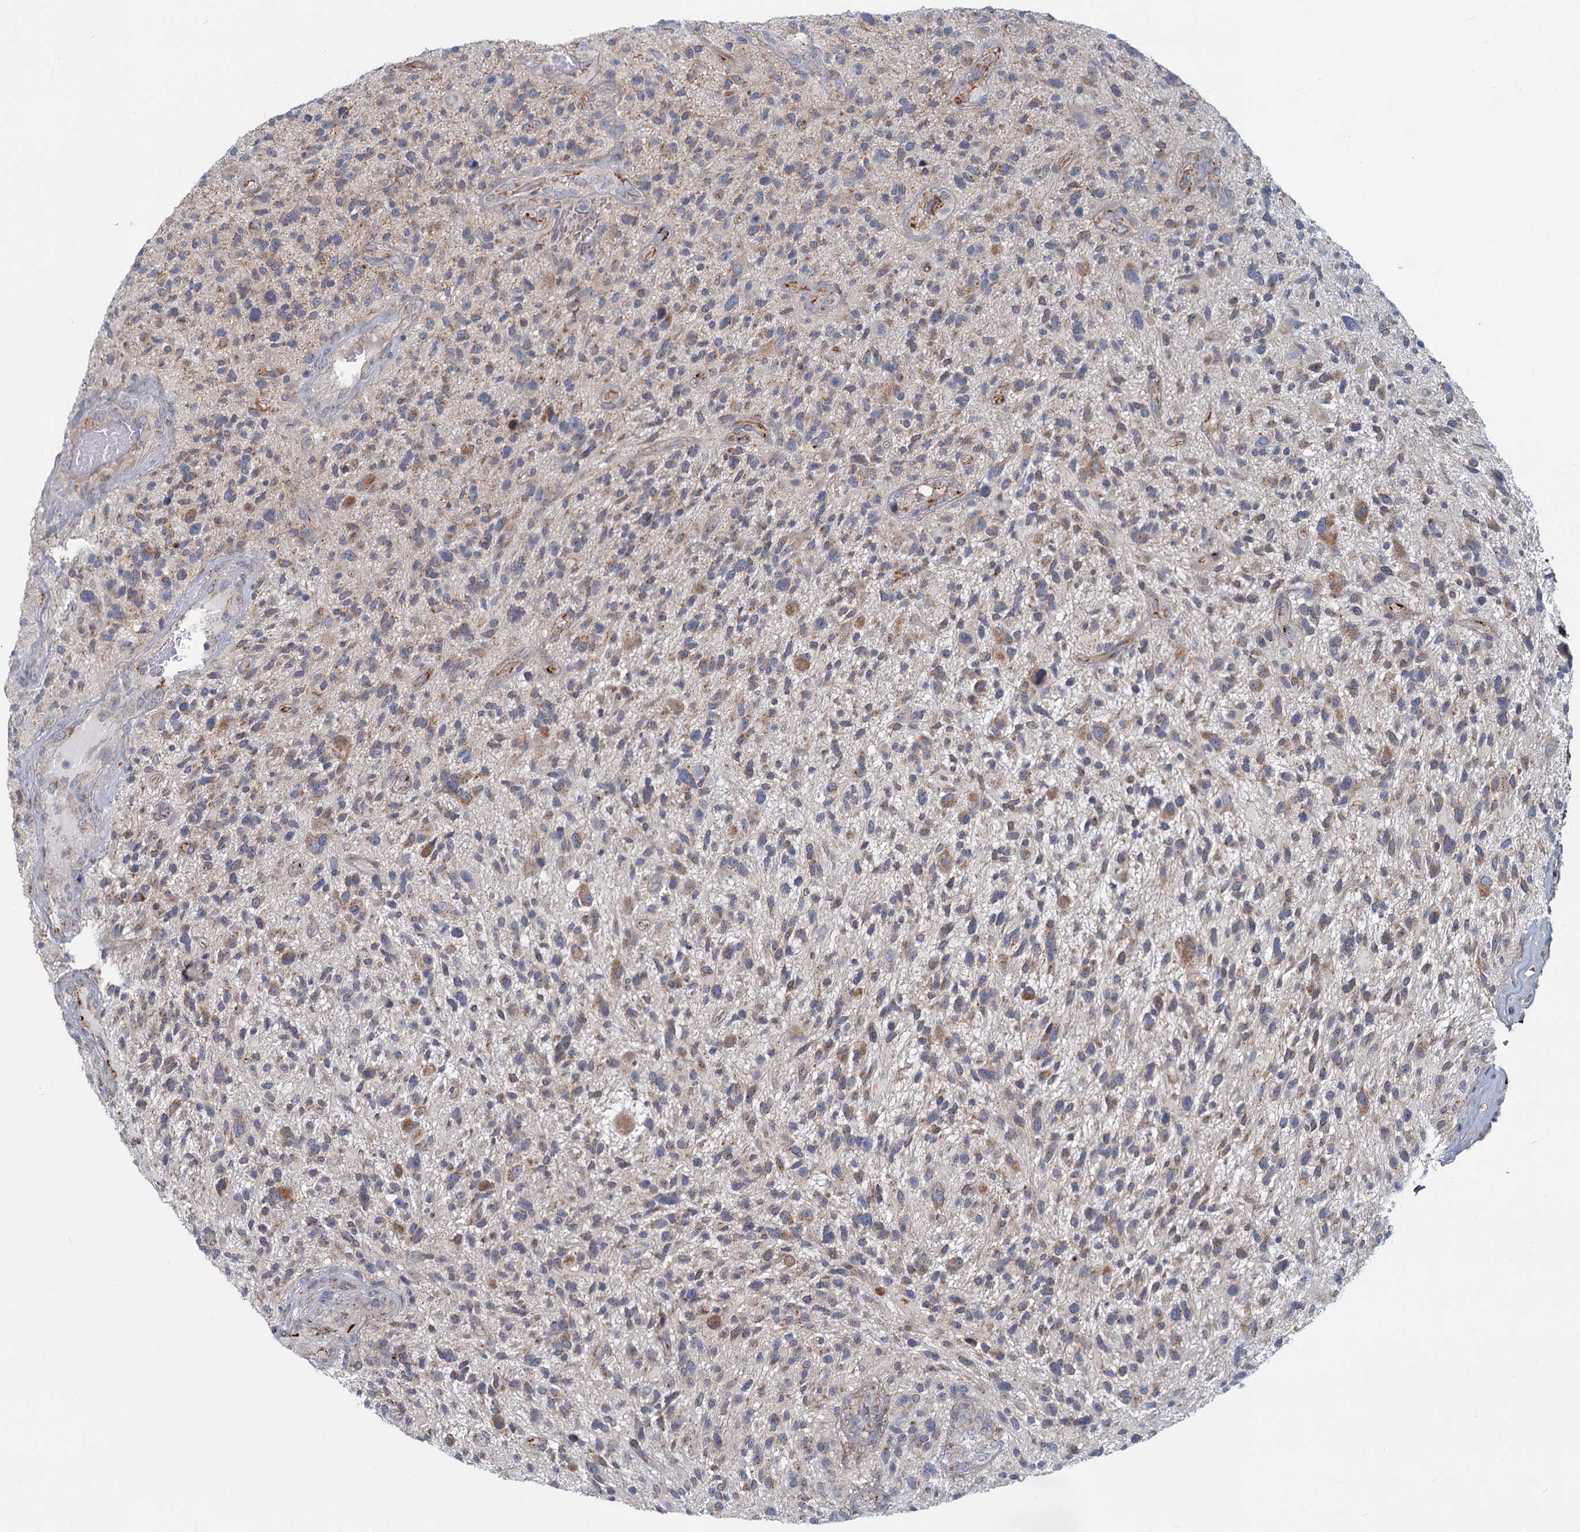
{"staining": {"intensity": "moderate", "quantity": "<25%", "location": "cytoplasmic/membranous"}, "tissue": "glioma", "cell_type": "Tumor cells", "image_type": "cancer", "snomed": [{"axis": "morphology", "description": "Glioma, malignant, High grade"}, {"axis": "topography", "description": "Brain"}], "caption": "Immunohistochemical staining of human malignant glioma (high-grade) shows low levels of moderate cytoplasmic/membranous protein positivity in about <25% of tumor cells.", "gene": "ADCY2", "patient": {"sex": "male", "age": 47}}